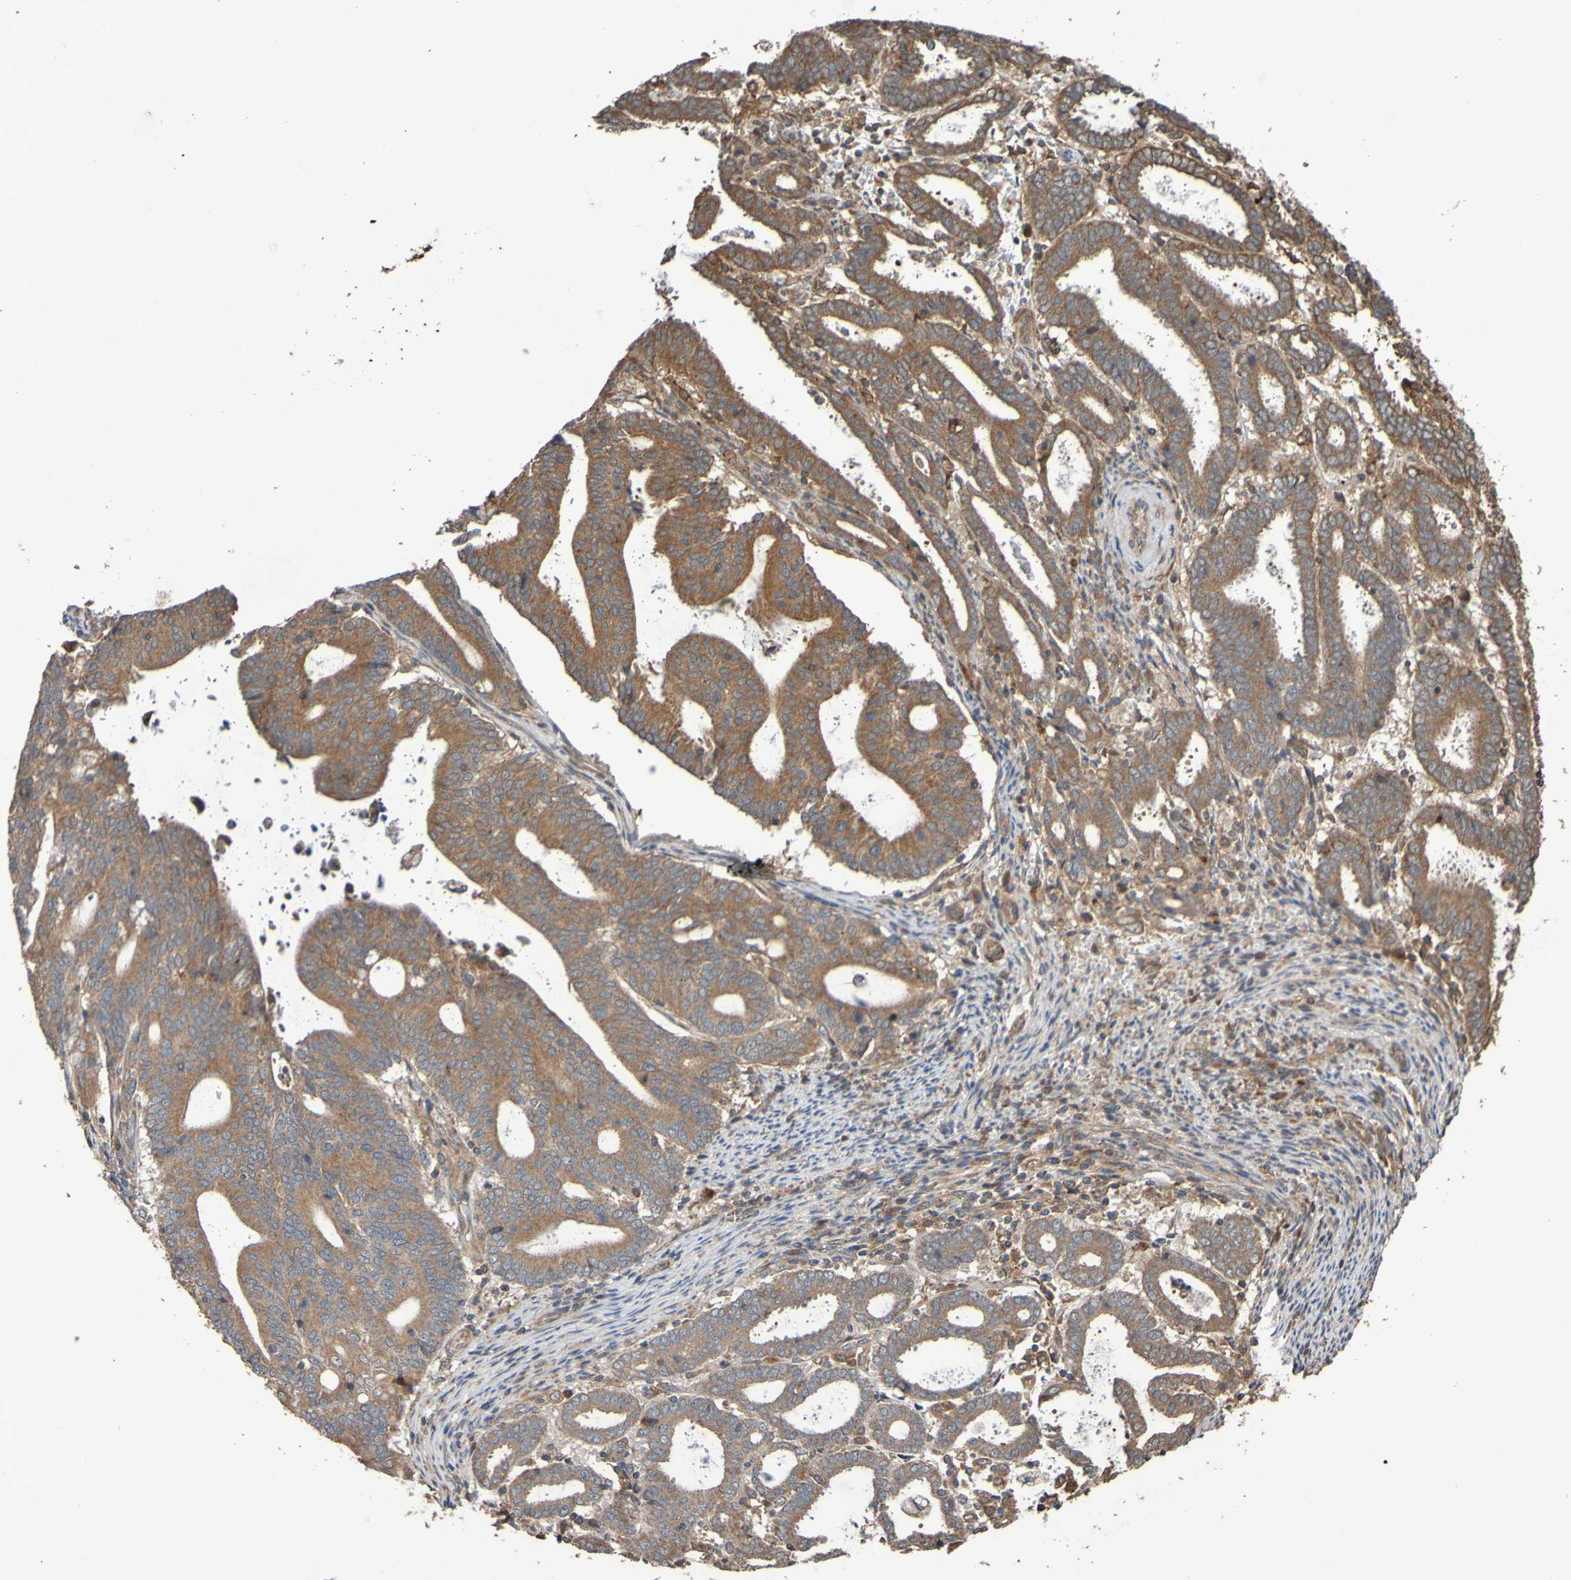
{"staining": {"intensity": "moderate", "quantity": ">75%", "location": "cytoplasmic/membranous"}, "tissue": "endometrial cancer", "cell_type": "Tumor cells", "image_type": "cancer", "snomed": [{"axis": "morphology", "description": "Adenocarcinoma, NOS"}, {"axis": "topography", "description": "Uterus"}], "caption": "An IHC micrograph of tumor tissue is shown. Protein staining in brown highlights moderate cytoplasmic/membranous positivity in adenocarcinoma (endometrial) within tumor cells.", "gene": "UCN", "patient": {"sex": "female", "age": 83}}